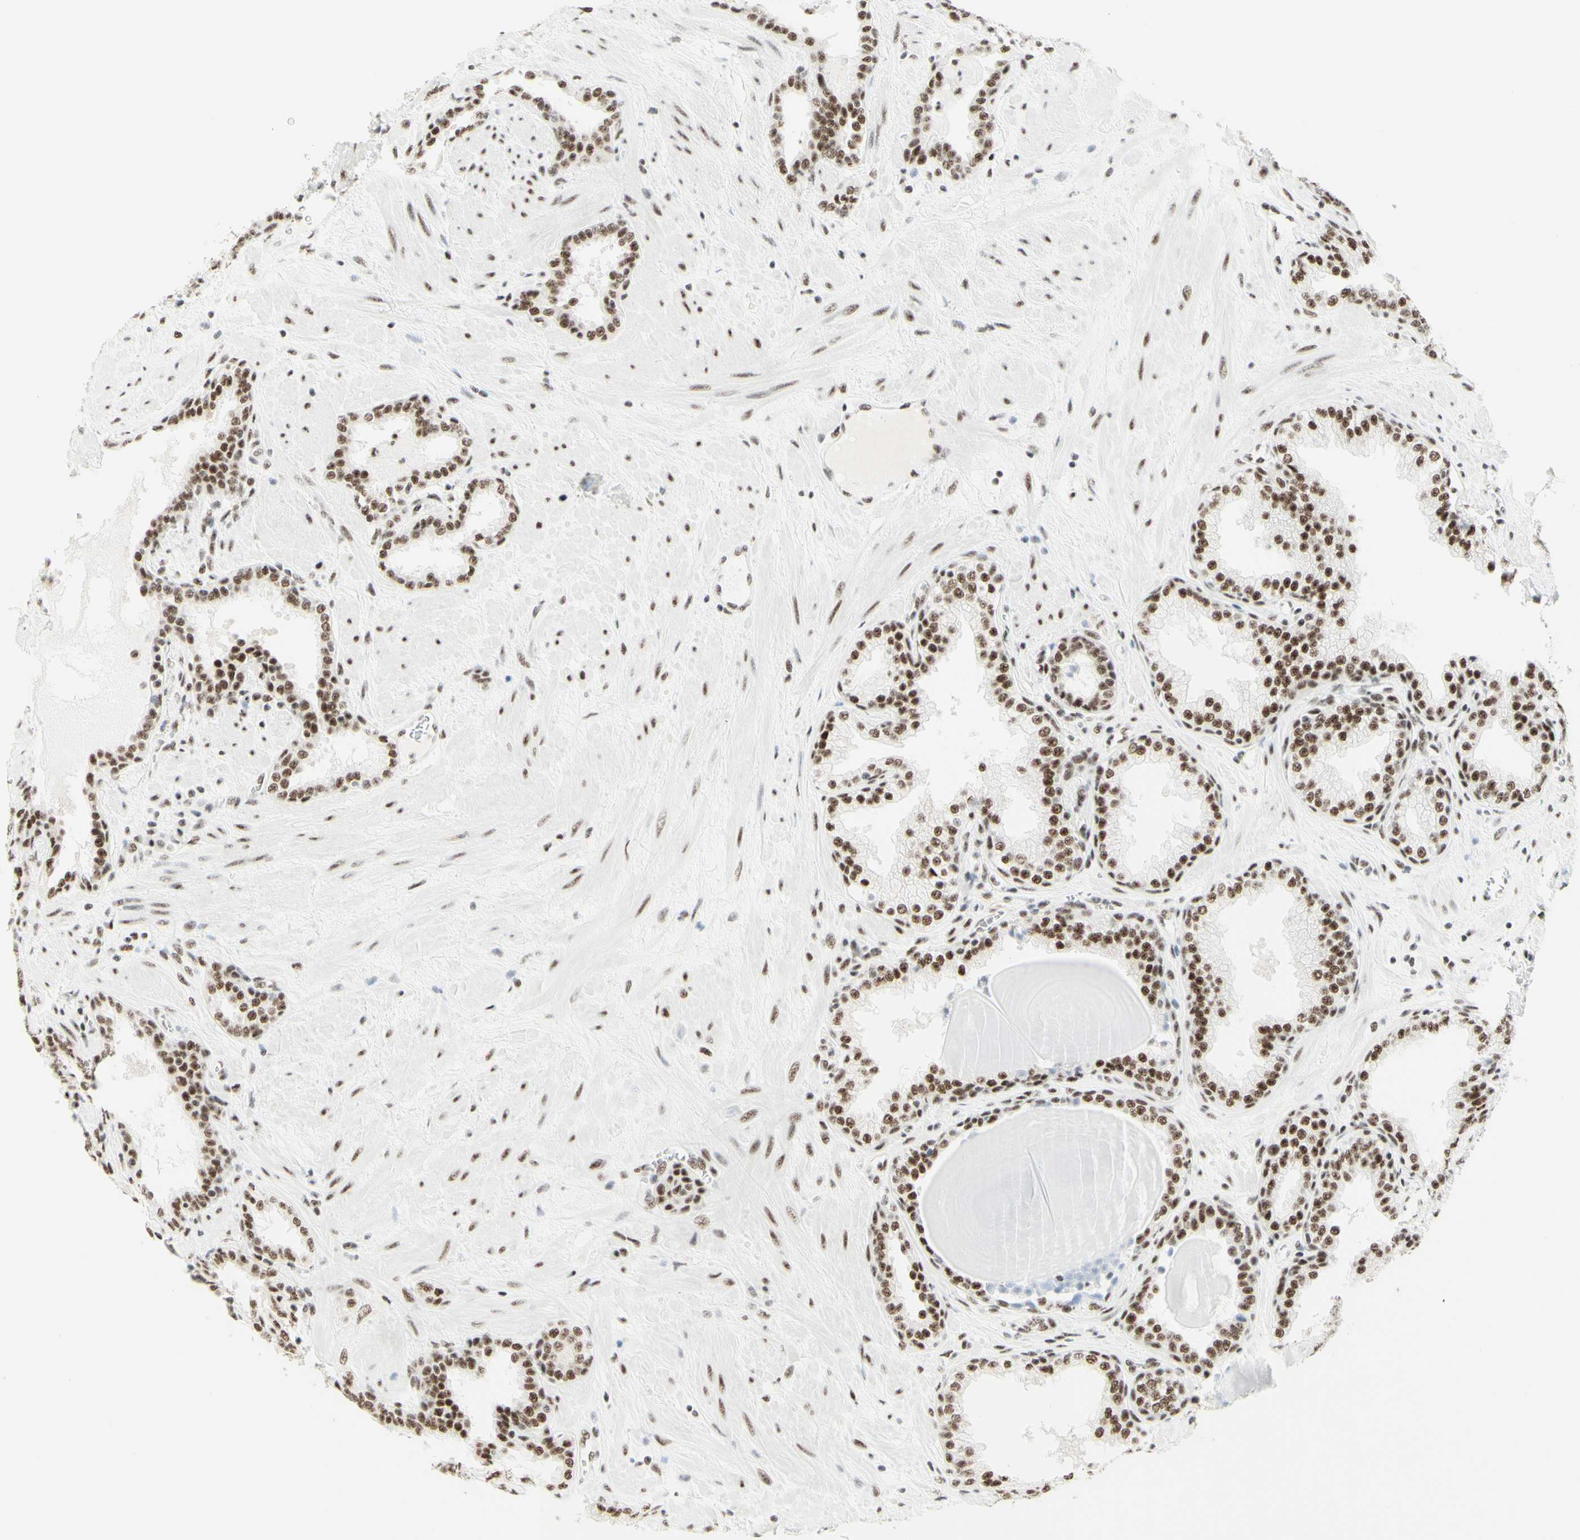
{"staining": {"intensity": "moderate", "quantity": ">75%", "location": "nuclear"}, "tissue": "prostate", "cell_type": "Glandular cells", "image_type": "normal", "snomed": [{"axis": "morphology", "description": "Normal tissue, NOS"}, {"axis": "topography", "description": "Prostate"}], "caption": "IHC (DAB) staining of normal human prostate shows moderate nuclear protein expression in approximately >75% of glandular cells.", "gene": "WTAP", "patient": {"sex": "male", "age": 51}}